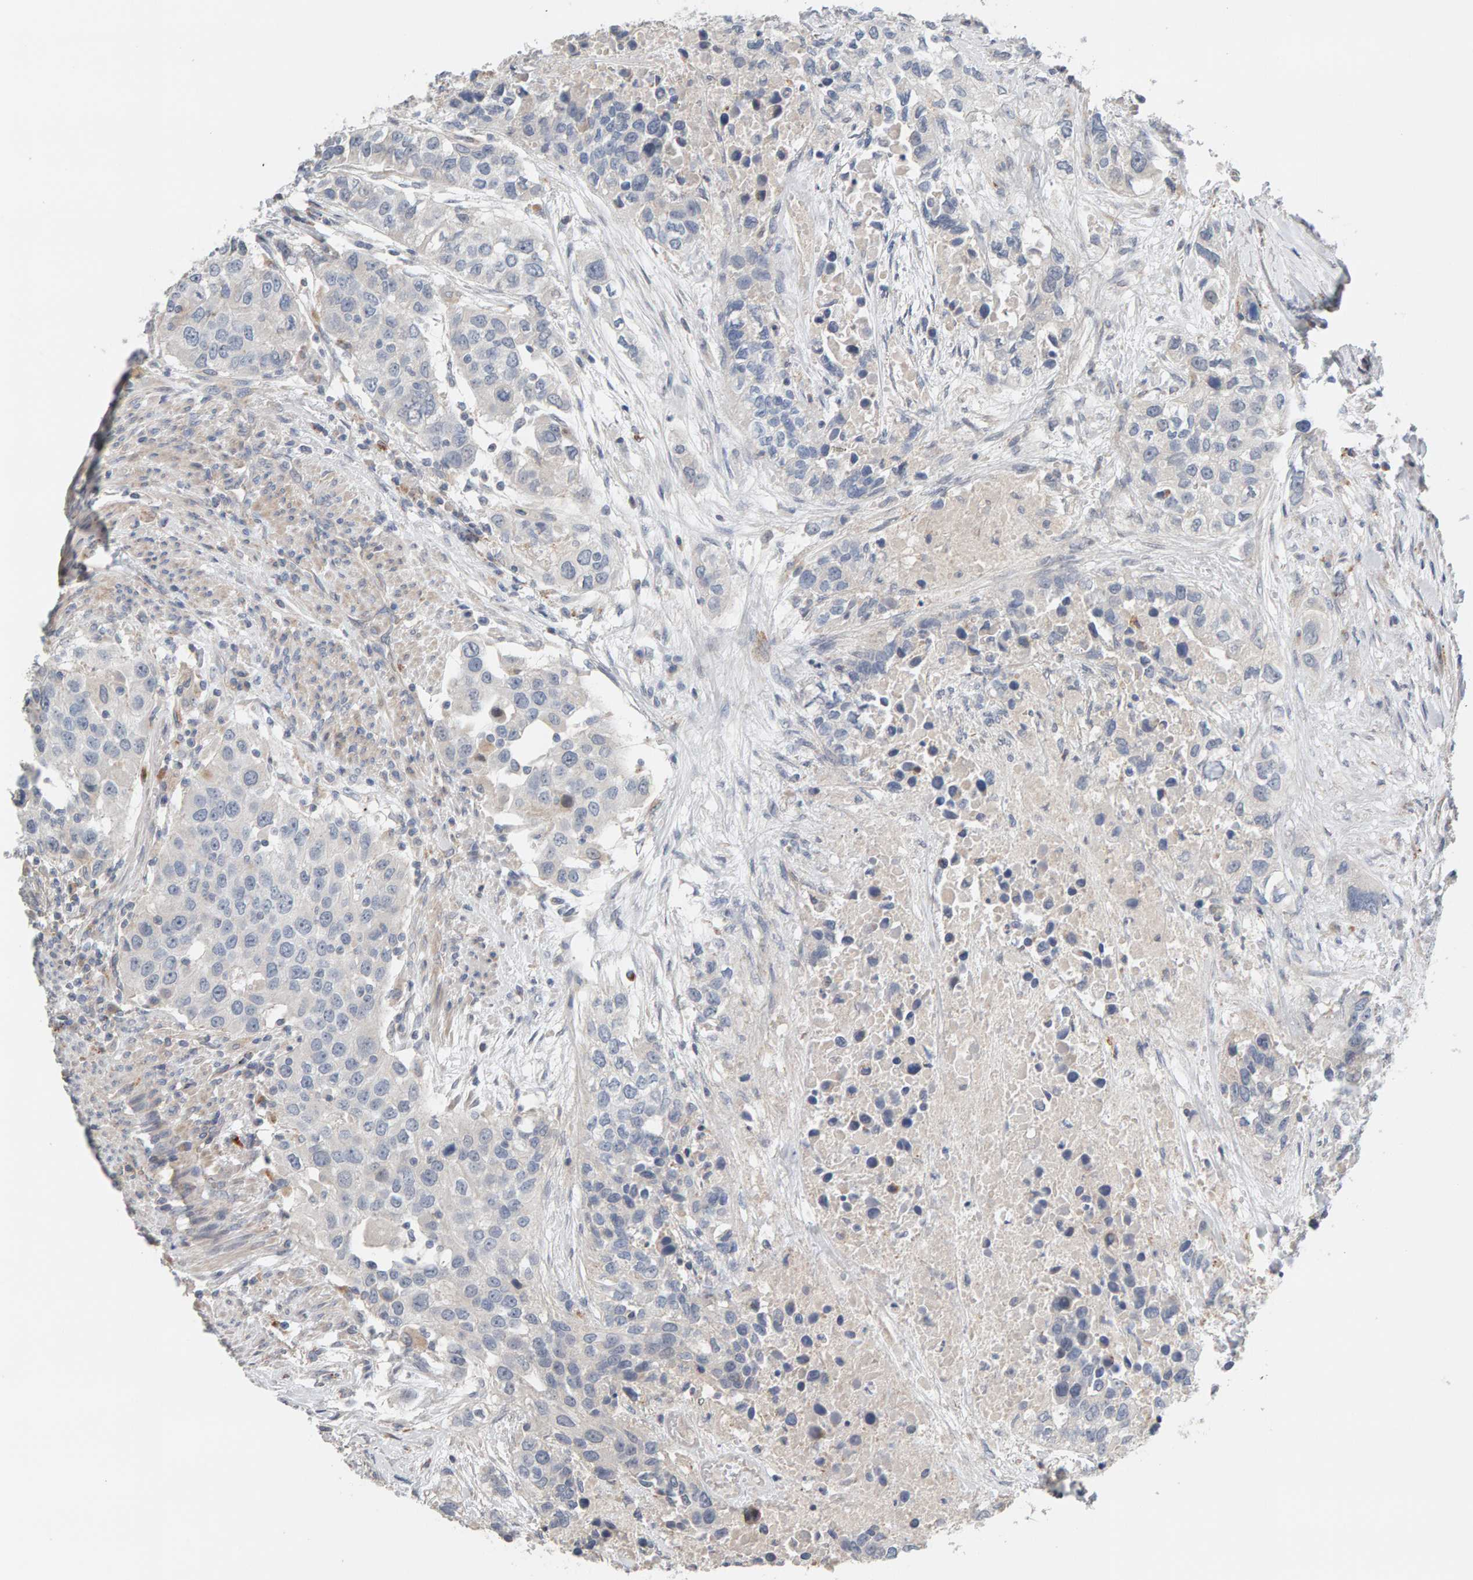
{"staining": {"intensity": "negative", "quantity": "none", "location": "none"}, "tissue": "urothelial cancer", "cell_type": "Tumor cells", "image_type": "cancer", "snomed": [{"axis": "morphology", "description": "Urothelial carcinoma, High grade"}, {"axis": "topography", "description": "Urinary bladder"}], "caption": "A histopathology image of human urothelial carcinoma (high-grade) is negative for staining in tumor cells.", "gene": "IPPK", "patient": {"sex": "female", "age": 80}}